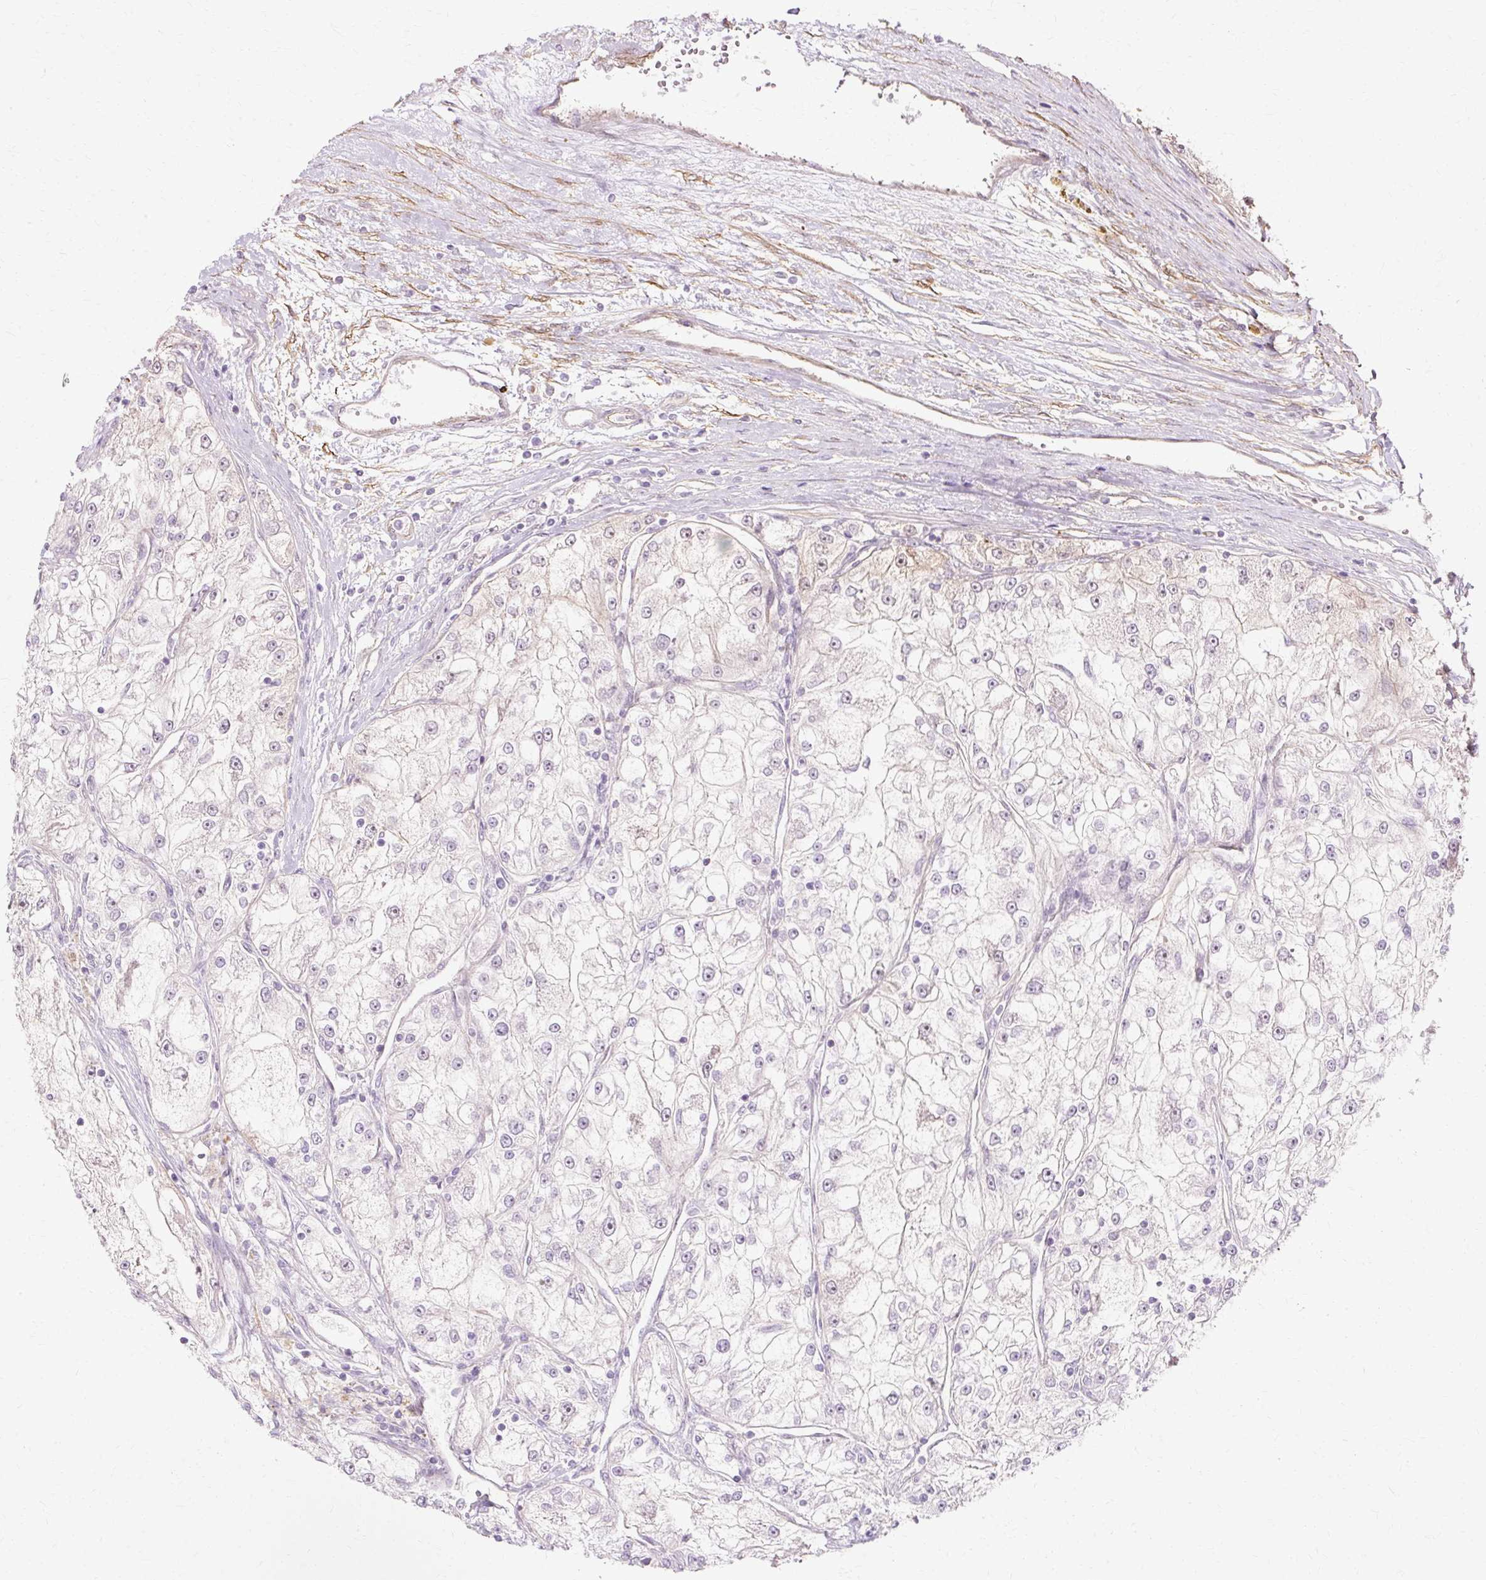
{"staining": {"intensity": "negative", "quantity": "none", "location": "none"}, "tissue": "renal cancer", "cell_type": "Tumor cells", "image_type": "cancer", "snomed": [{"axis": "morphology", "description": "Adenocarcinoma, NOS"}, {"axis": "topography", "description": "Kidney"}], "caption": "Tumor cells show no significant protein positivity in renal cancer.", "gene": "CNN3", "patient": {"sex": "female", "age": 72}}